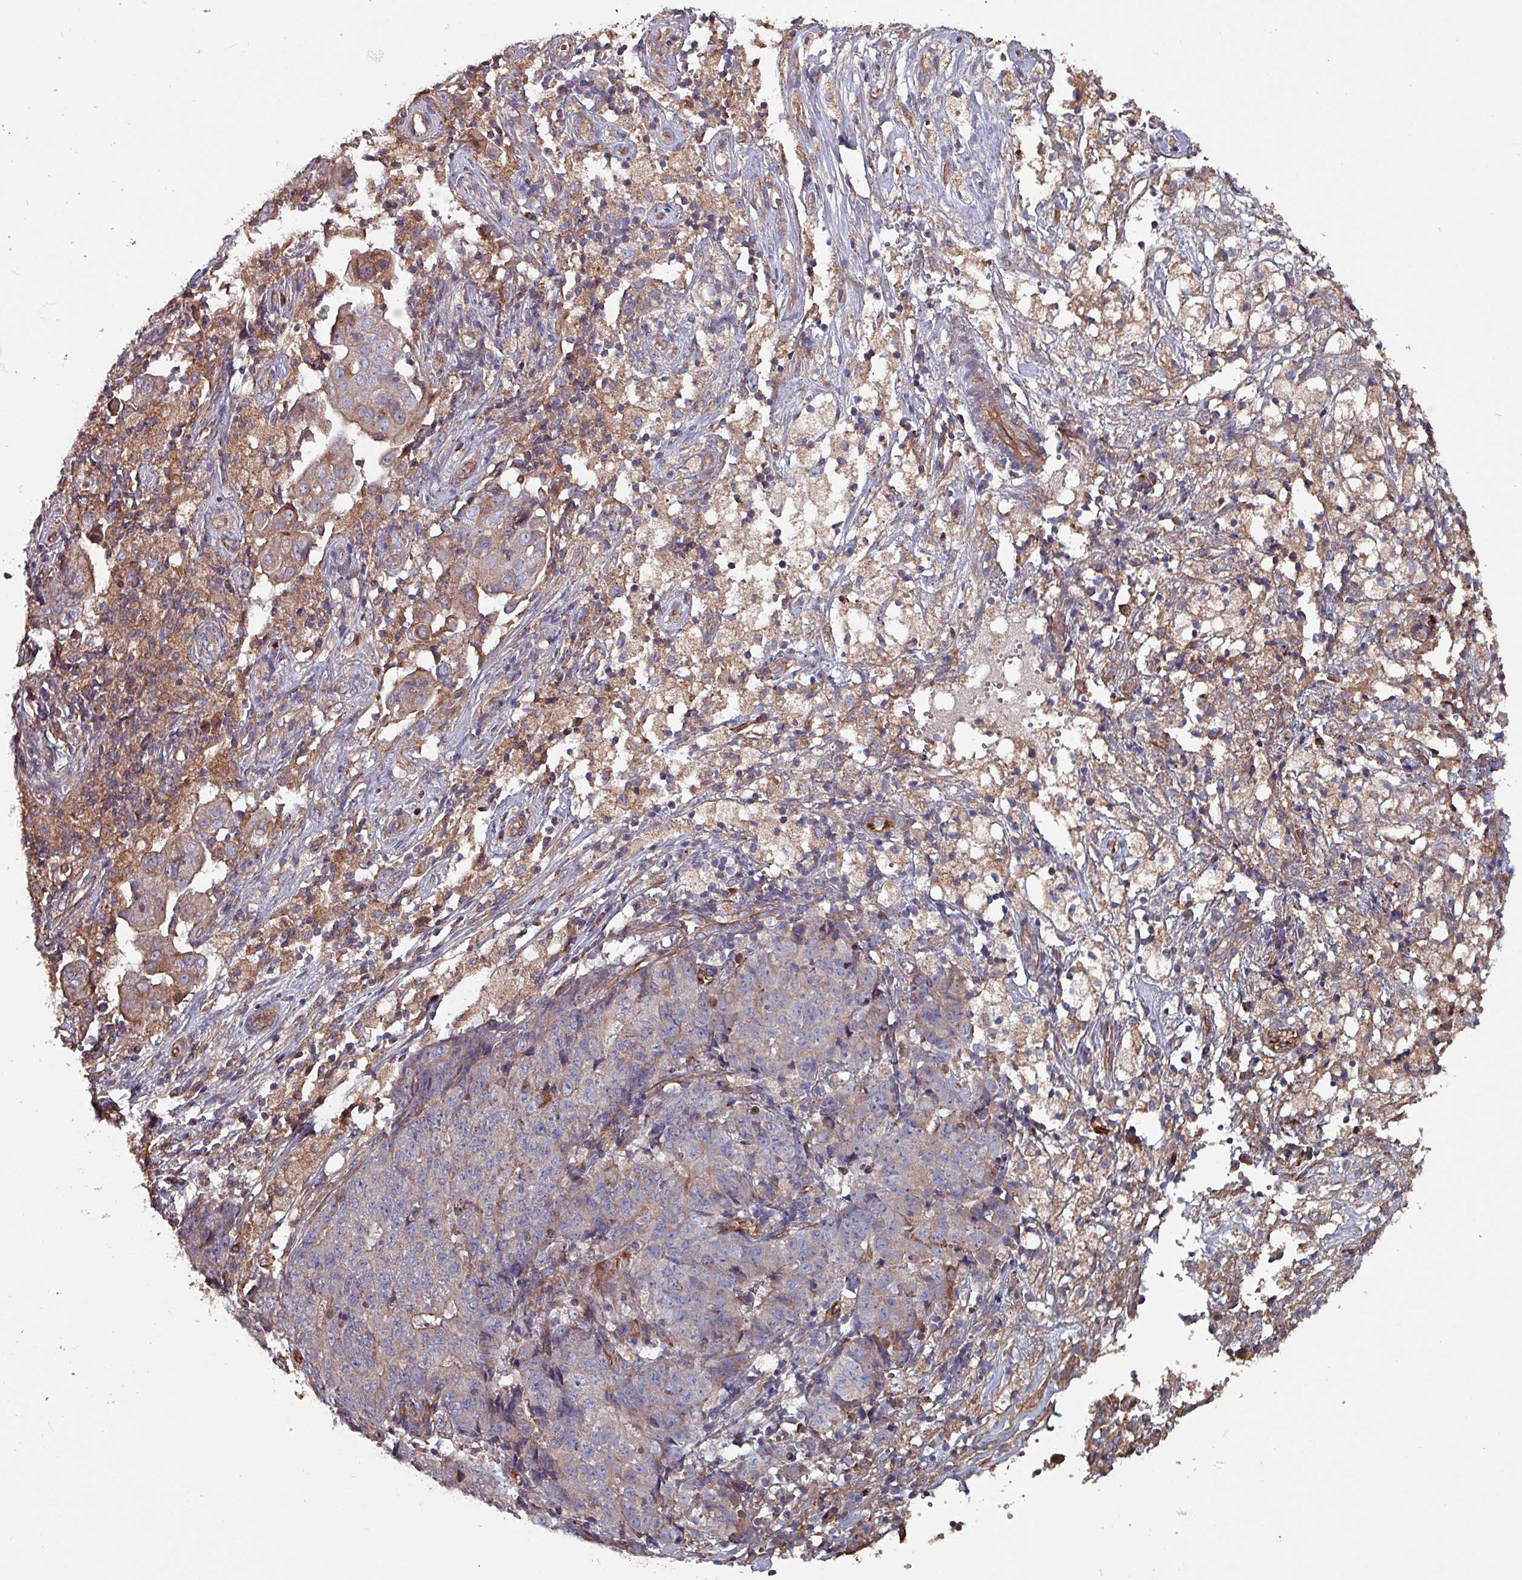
{"staining": {"intensity": "moderate", "quantity": "25%-75%", "location": "cytoplasmic/membranous"}, "tissue": "ovarian cancer", "cell_type": "Tumor cells", "image_type": "cancer", "snomed": [{"axis": "morphology", "description": "Carcinoma, endometroid"}, {"axis": "topography", "description": "Ovary"}], "caption": "Ovarian cancer (endometroid carcinoma) stained for a protein (brown) reveals moderate cytoplasmic/membranous positive positivity in about 25%-75% of tumor cells.", "gene": "ANO10", "patient": {"sex": "female", "age": 42}}